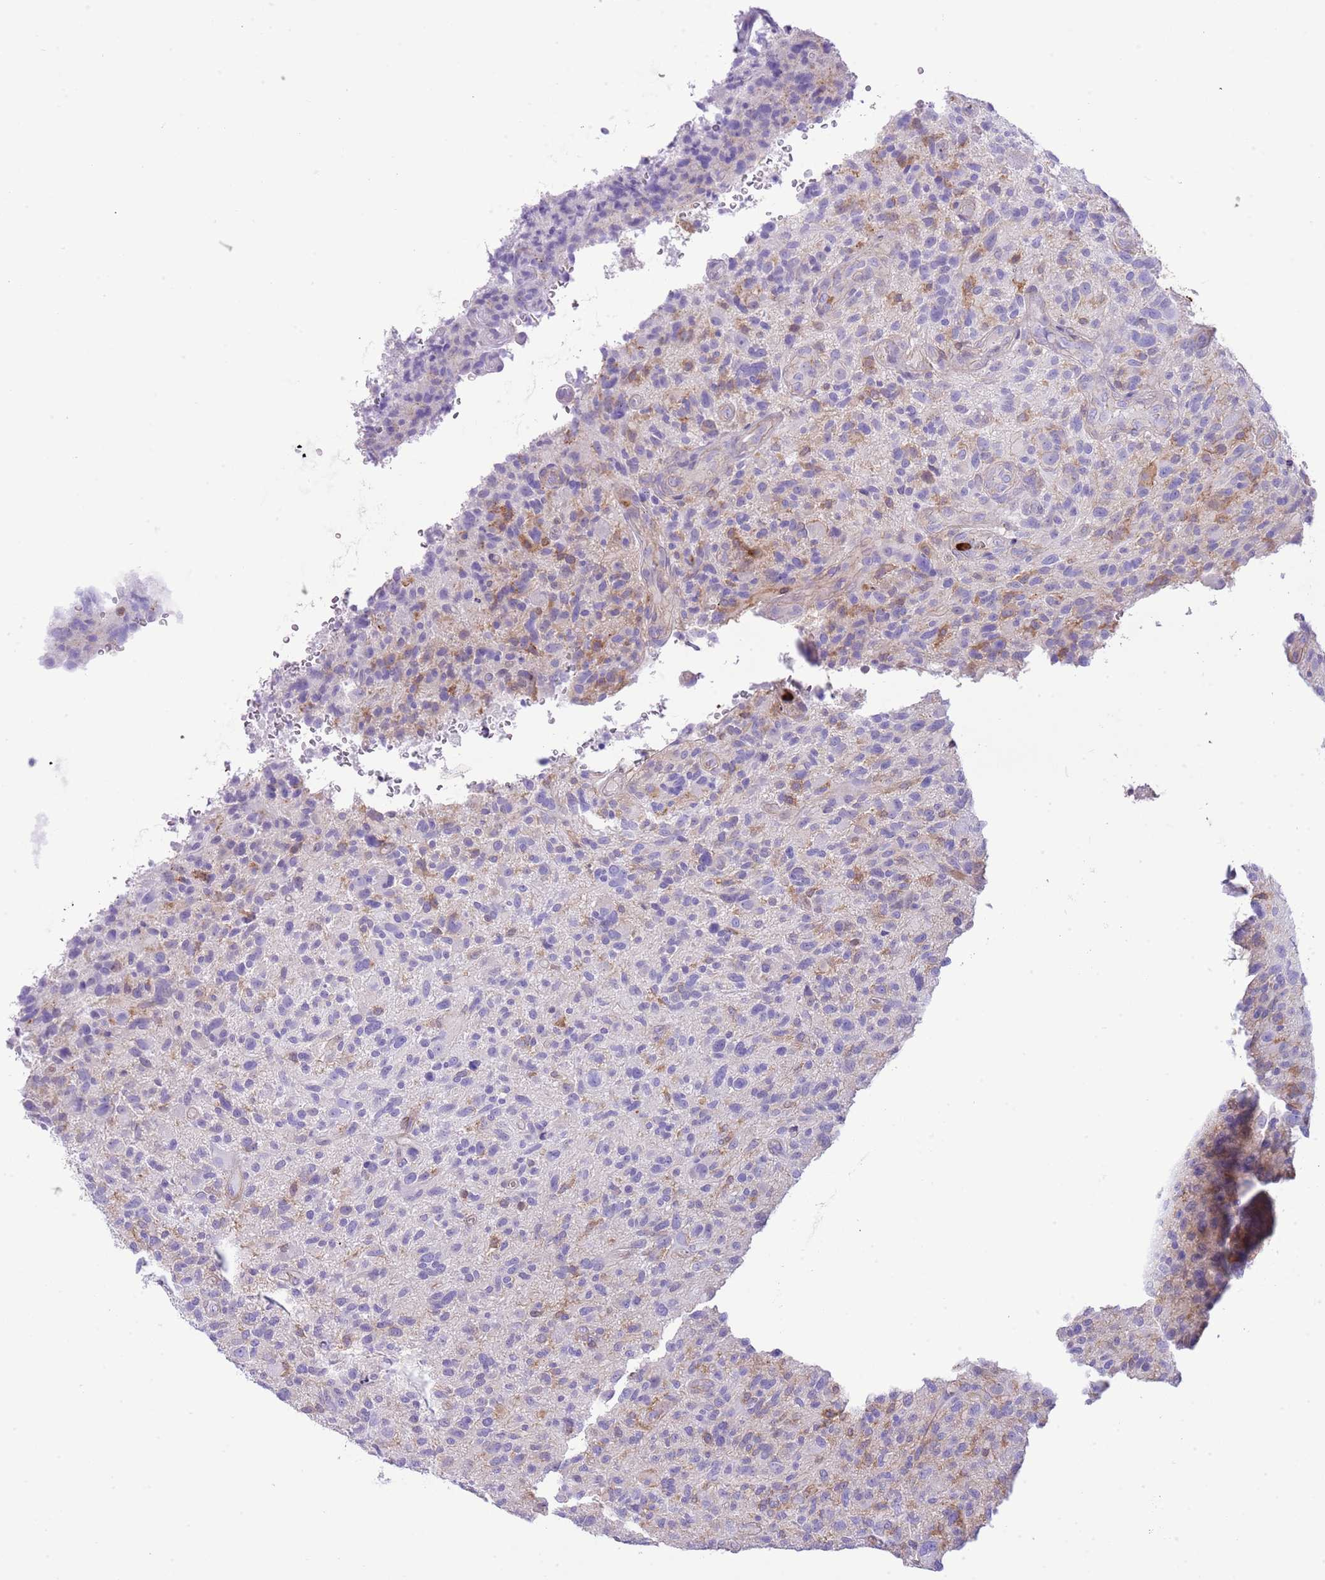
{"staining": {"intensity": "weak", "quantity": "<25%", "location": "cytoplasmic/membranous"}, "tissue": "glioma", "cell_type": "Tumor cells", "image_type": "cancer", "snomed": [{"axis": "morphology", "description": "Glioma, malignant, High grade"}, {"axis": "topography", "description": "Brain"}], "caption": "IHC histopathology image of human glioma stained for a protein (brown), which displays no expression in tumor cells.", "gene": "EFHD2", "patient": {"sex": "male", "age": 47}}